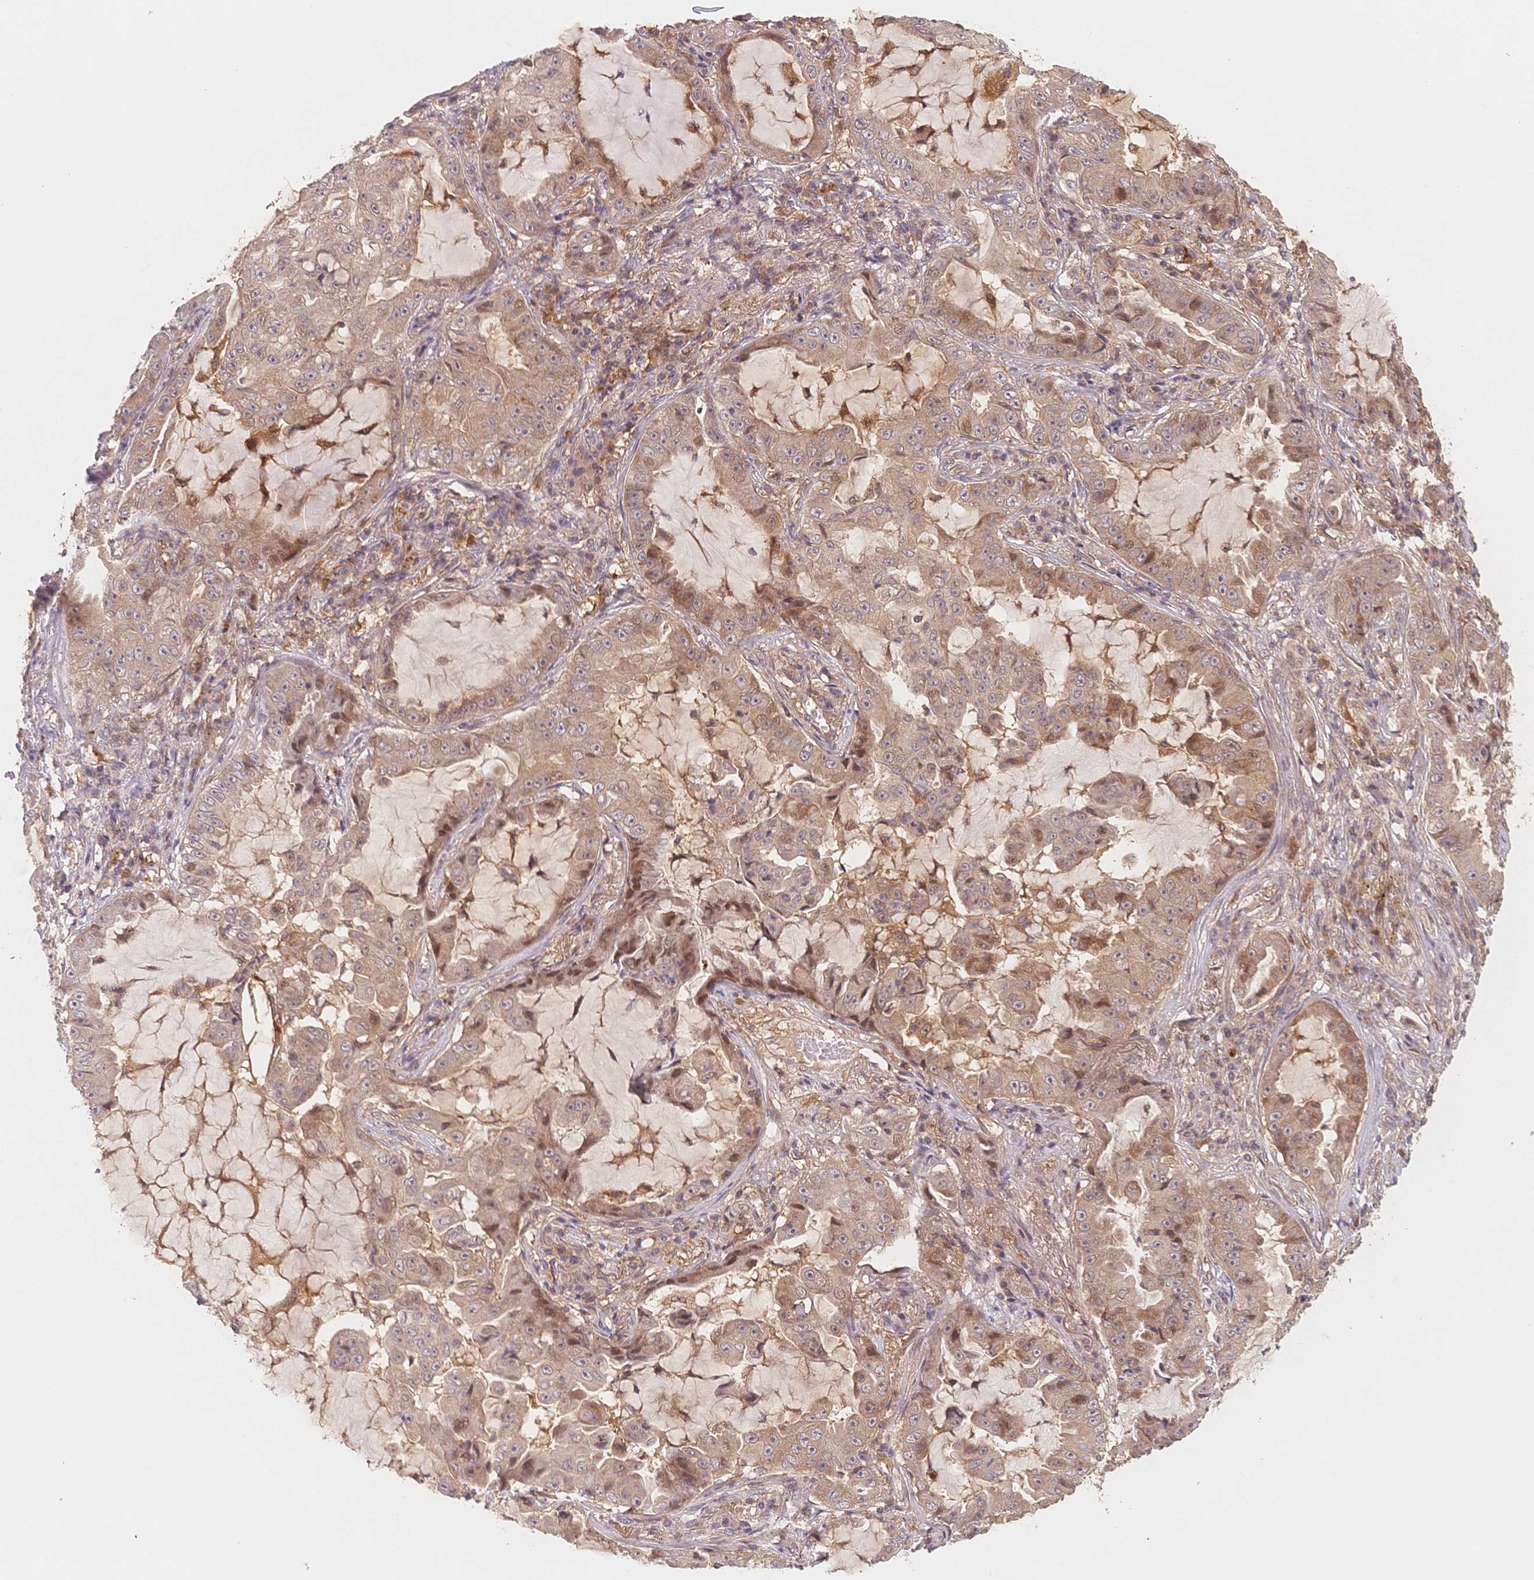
{"staining": {"intensity": "weak", "quantity": ">75%", "location": "cytoplasmic/membranous"}, "tissue": "lung cancer", "cell_type": "Tumor cells", "image_type": "cancer", "snomed": [{"axis": "morphology", "description": "Adenocarcinoma, NOS"}, {"axis": "topography", "description": "Lung"}], "caption": "Immunohistochemical staining of lung adenocarcinoma shows low levels of weak cytoplasmic/membranous positivity in approximately >75% of tumor cells. (Stains: DAB (3,3'-diaminobenzidine) in brown, nuclei in blue, Microscopy: brightfield microscopy at high magnification).", "gene": "C12orf75", "patient": {"sex": "female", "age": 52}}